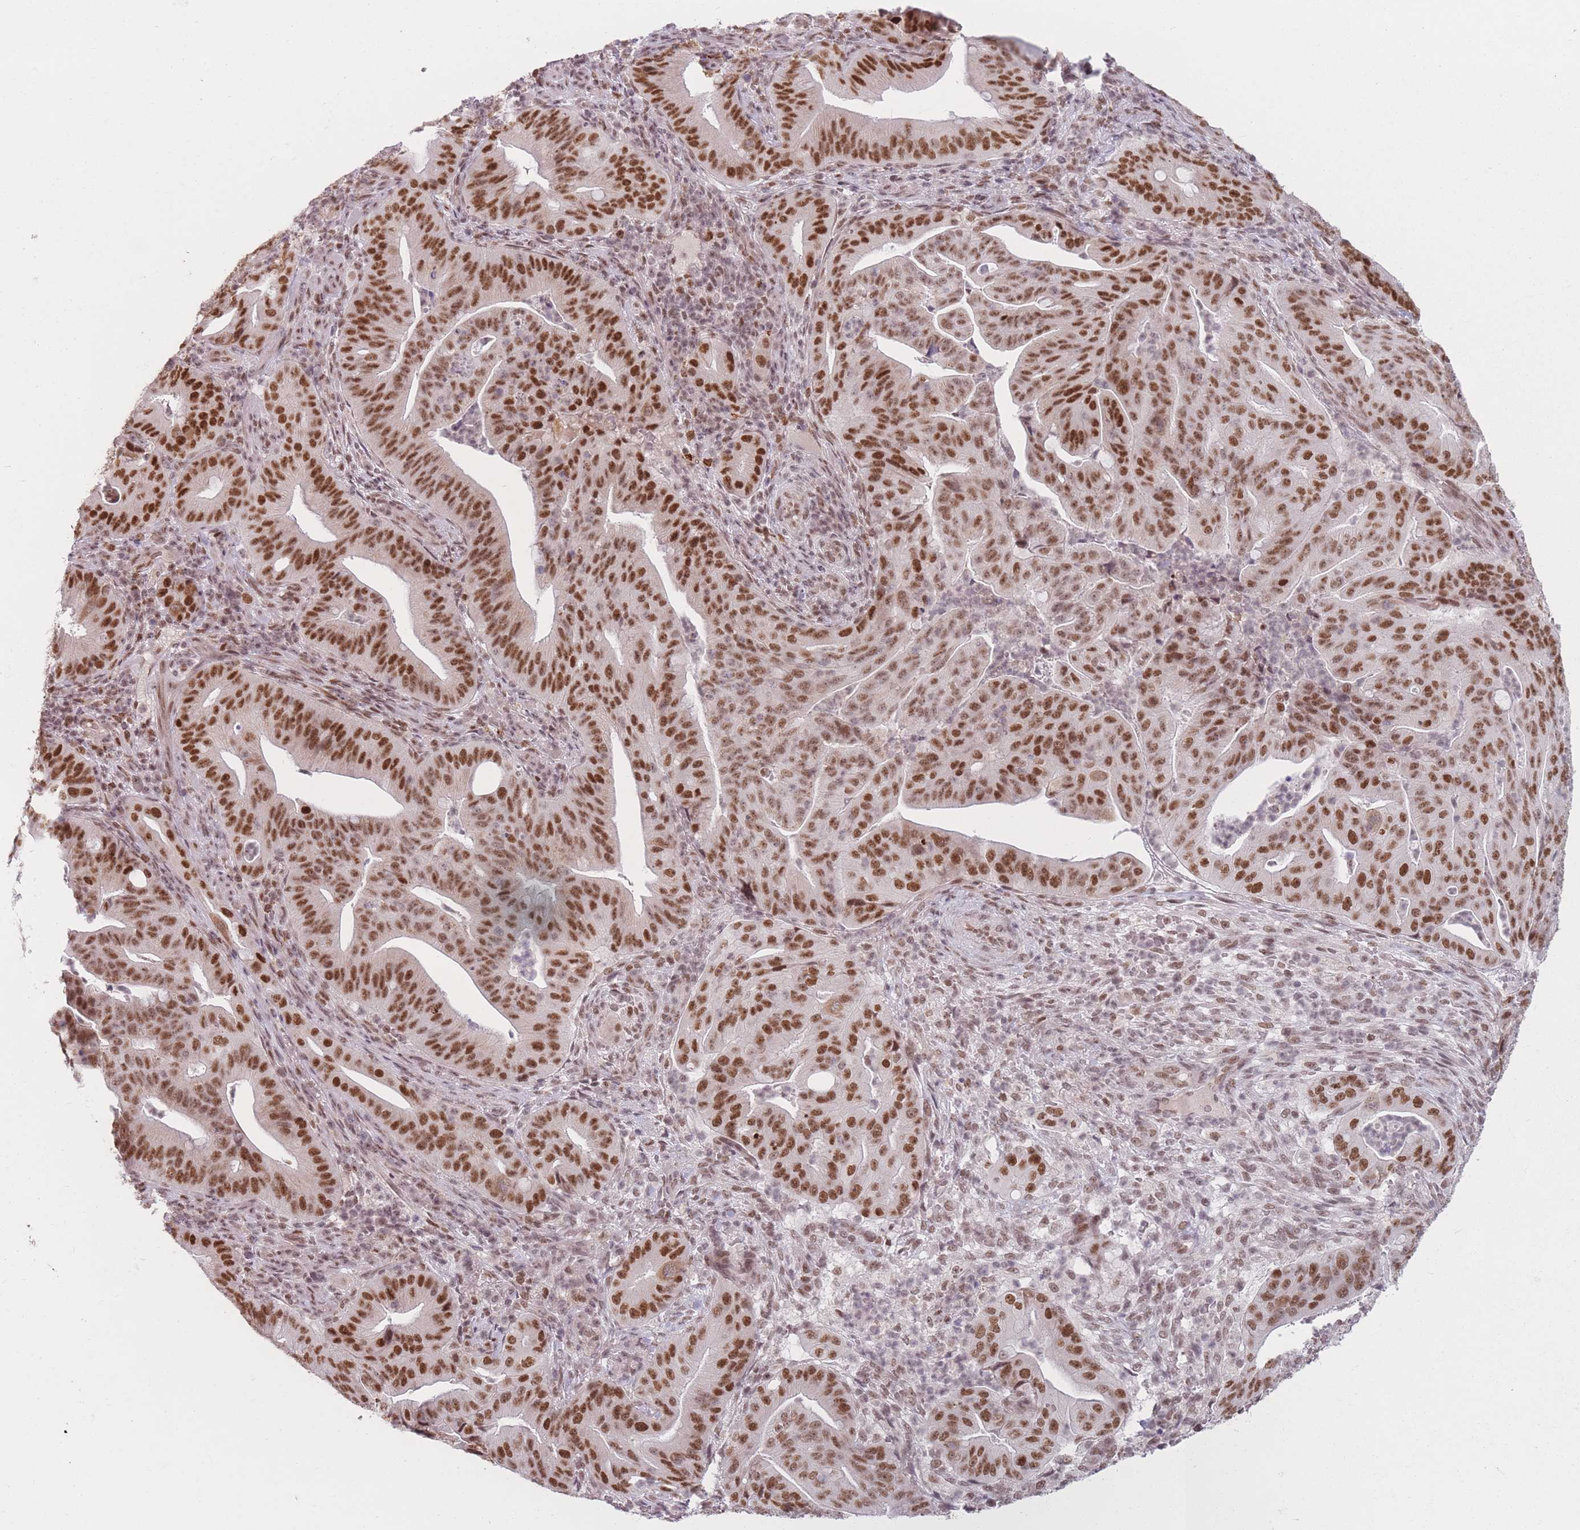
{"staining": {"intensity": "strong", "quantity": ">75%", "location": "nuclear"}, "tissue": "pancreatic cancer", "cell_type": "Tumor cells", "image_type": "cancer", "snomed": [{"axis": "morphology", "description": "Adenocarcinoma, NOS"}, {"axis": "topography", "description": "Pancreas"}], "caption": "Immunohistochemical staining of human pancreatic cancer (adenocarcinoma) reveals strong nuclear protein expression in about >75% of tumor cells.", "gene": "SUPT6H", "patient": {"sex": "male", "age": 71}}